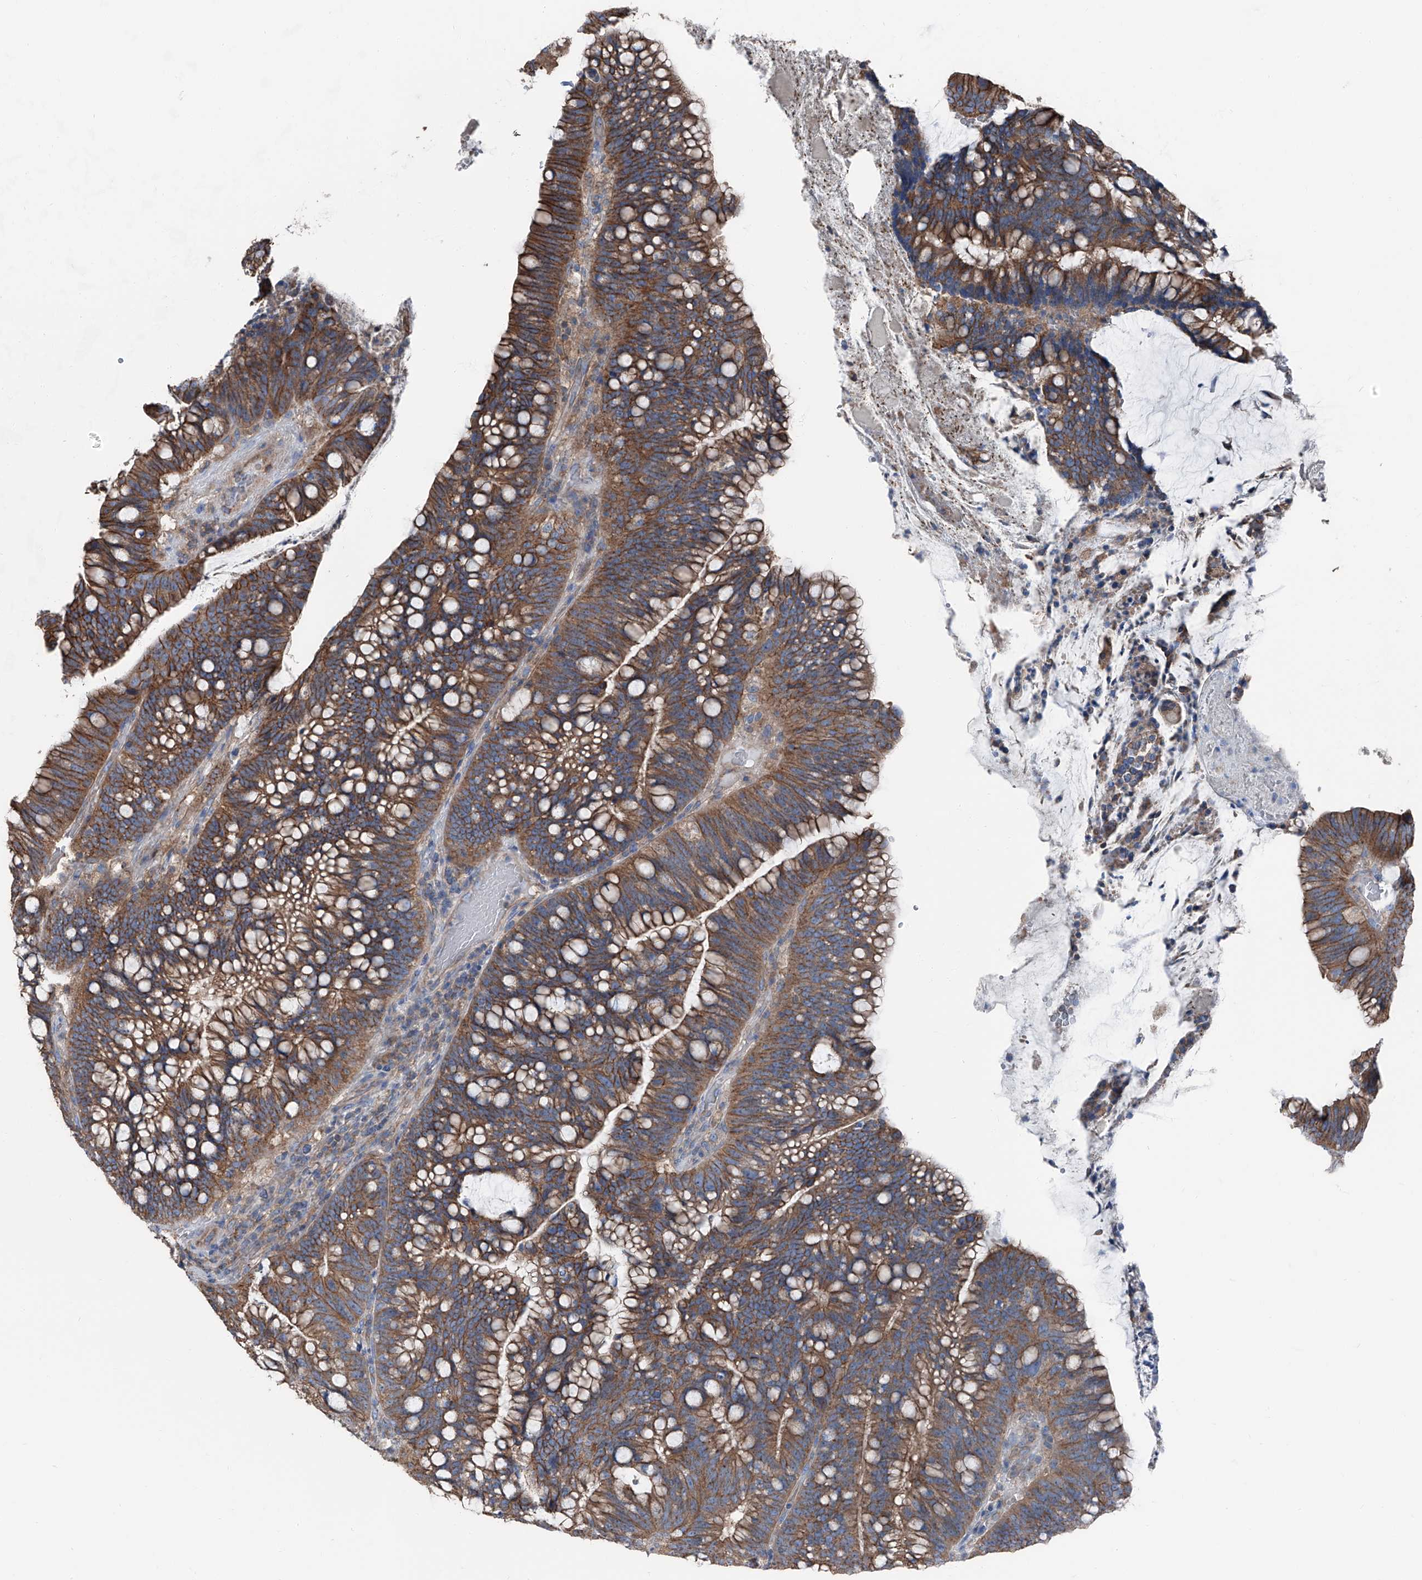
{"staining": {"intensity": "moderate", "quantity": ">75%", "location": "cytoplasmic/membranous"}, "tissue": "colorectal cancer", "cell_type": "Tumor cells", "image_type": "cancer", "snomed": [{"axis": "morphology", "description": "Adenocarcinoma, NOS"}, {"axis": "topography", "description": "Colon"}], "caption": "This is a micrograph of immunohistochemistry staining of adenocarcinoma (colorectal), which shows moderate staining in the cytoplasmic/membranous of tumor cells.", "gene": "GPR142", "patient": {"sex": "female", "age": 66}}